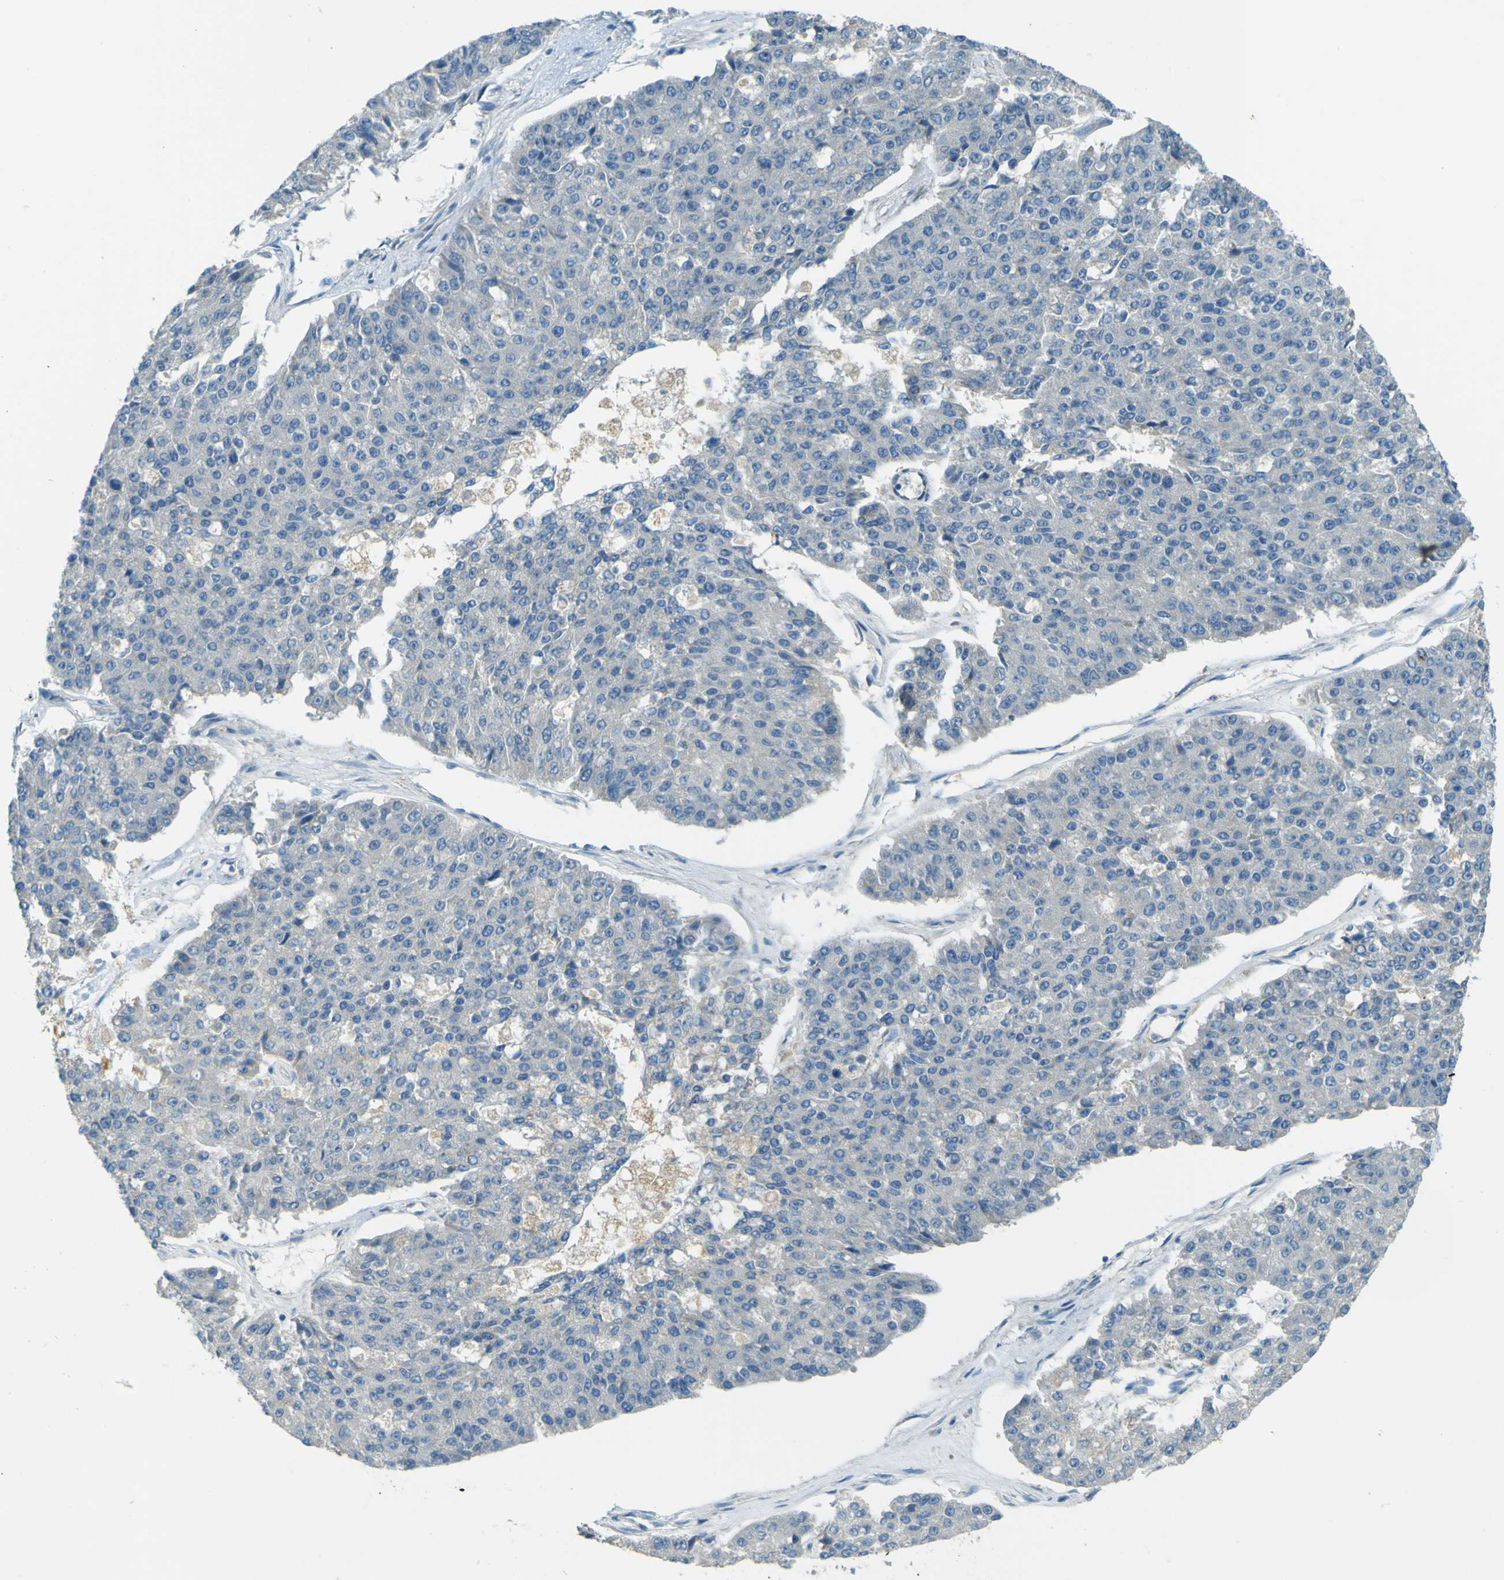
{"staining": {"intensity": "negative", "quantity": "none", "location": "none"}, "tissue": "pancreatic cancer", "cell_type": "Tumor cells", "image_type": "cancer", "snomed": [{"axis": "morphology", "description": "Adenocarcinoma, NOS"}, {"axis": "topography", "description": "Pancreas"}], "caption": "This is a micrograph of immunohistochemistry (IHC) staining of pancreatic cancer (adenocarcinoma), which shows no expression in tumor cells.", "gene": "FKTN", "patient": {"sex": "male", "age": 50}}